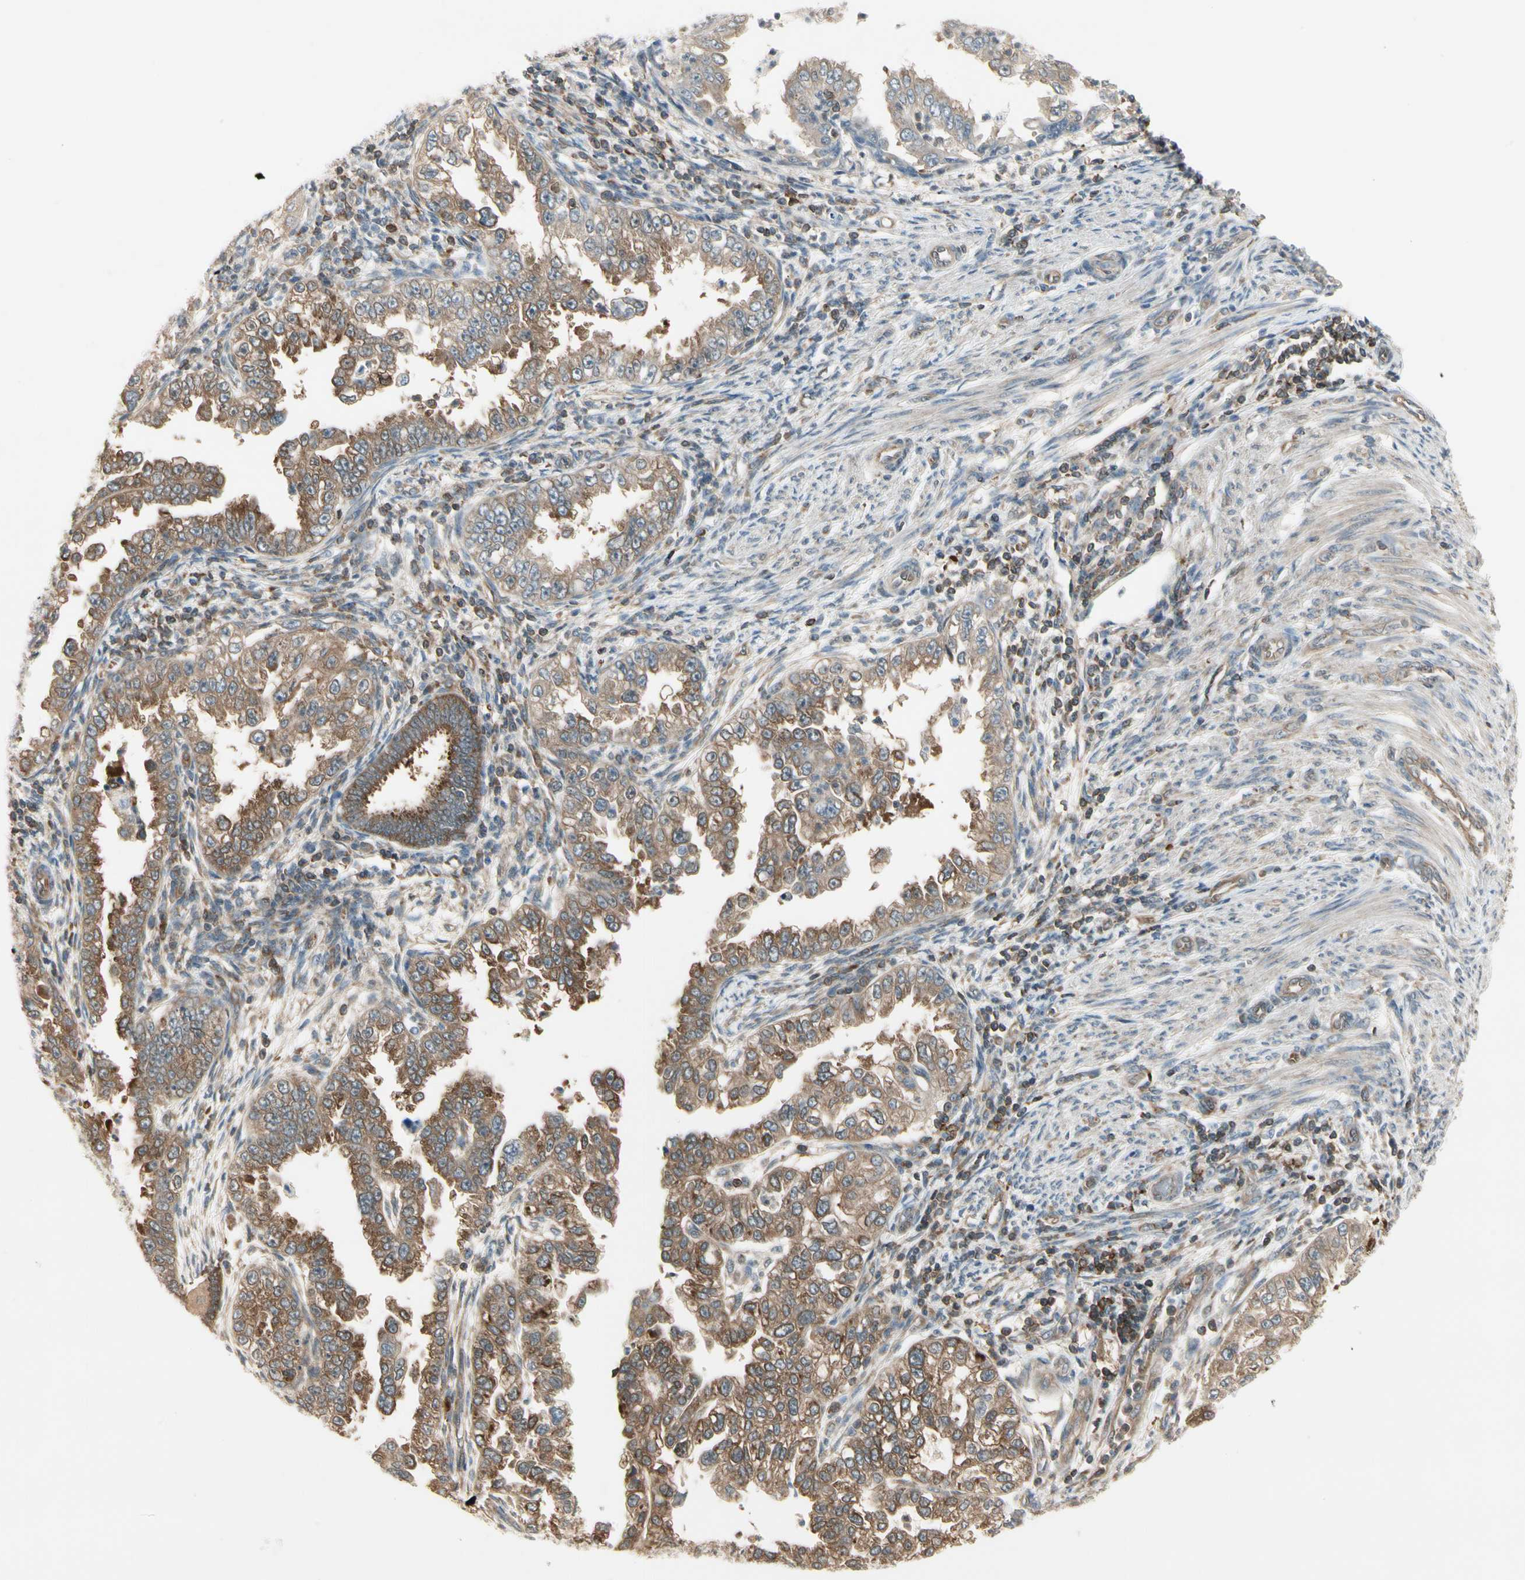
{"staining": {"intensity": "moderate", "quantity": ">75%", "location": "cytoplasmic/membranous"}, "tissue": "endometrial cancer", "cell_type": "Tumor cells", "image_type": "cancer", "snomed": [{"axis": "morphology", "description": "Adenocarcinoma, NOS"}, {"axis": "topography", "description": "Endometrium"}], "caption": "Brown immunohistochemical staining in endometrial adenocarcinoma reveals moderate cytoplasmic/membranous staining in approximately >75% of tumor cells. Using DAB (brown) and hematoxylin (blue) stains, captured at high magnification using brightfield microscopy.", "gene": "OXSR1", "patient": {"sex": "female", "age": 85}}